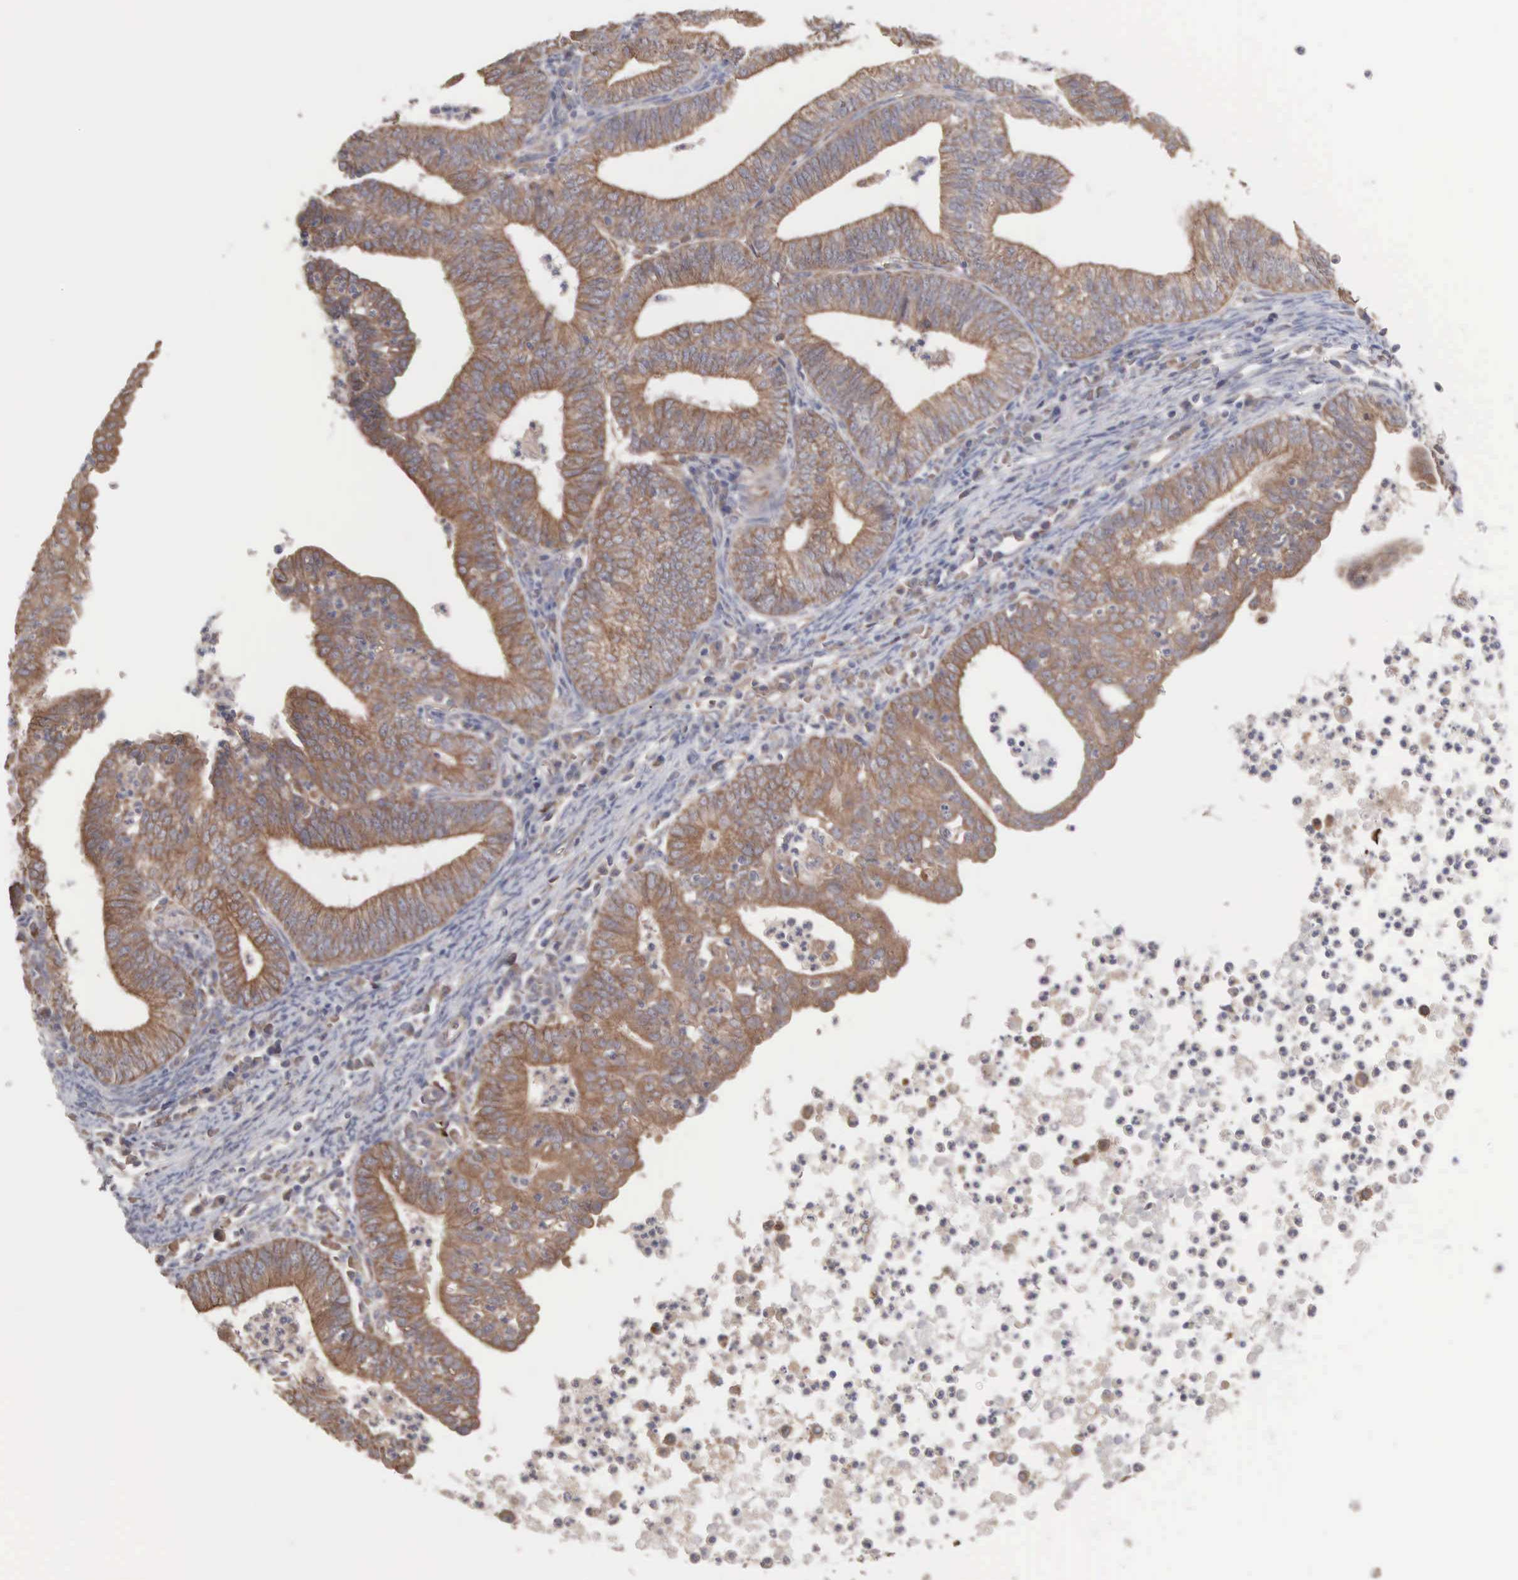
{"staining": {"intensity": "moderate", "quantity": ">75%", "location": "cytoplasmic/membranous"}, "tissue": "endometrial cancer", "cell_type": "Tumor cells", "image_type": "cancer", "snomed": [{"axis": "morphology", "description": "Adenocarcinoma, NOS"}, {"axis": "topography", "description": "Endometrium"}], "caption": "Tumor cells demonstrate medium levels of moderate cytoplasmic/membranous expression in approximately >75% of cells in human endometrial cancer (adenocarcinoma).", "gene": "INF2", "patient": {"sex": "female", "age": 66}}